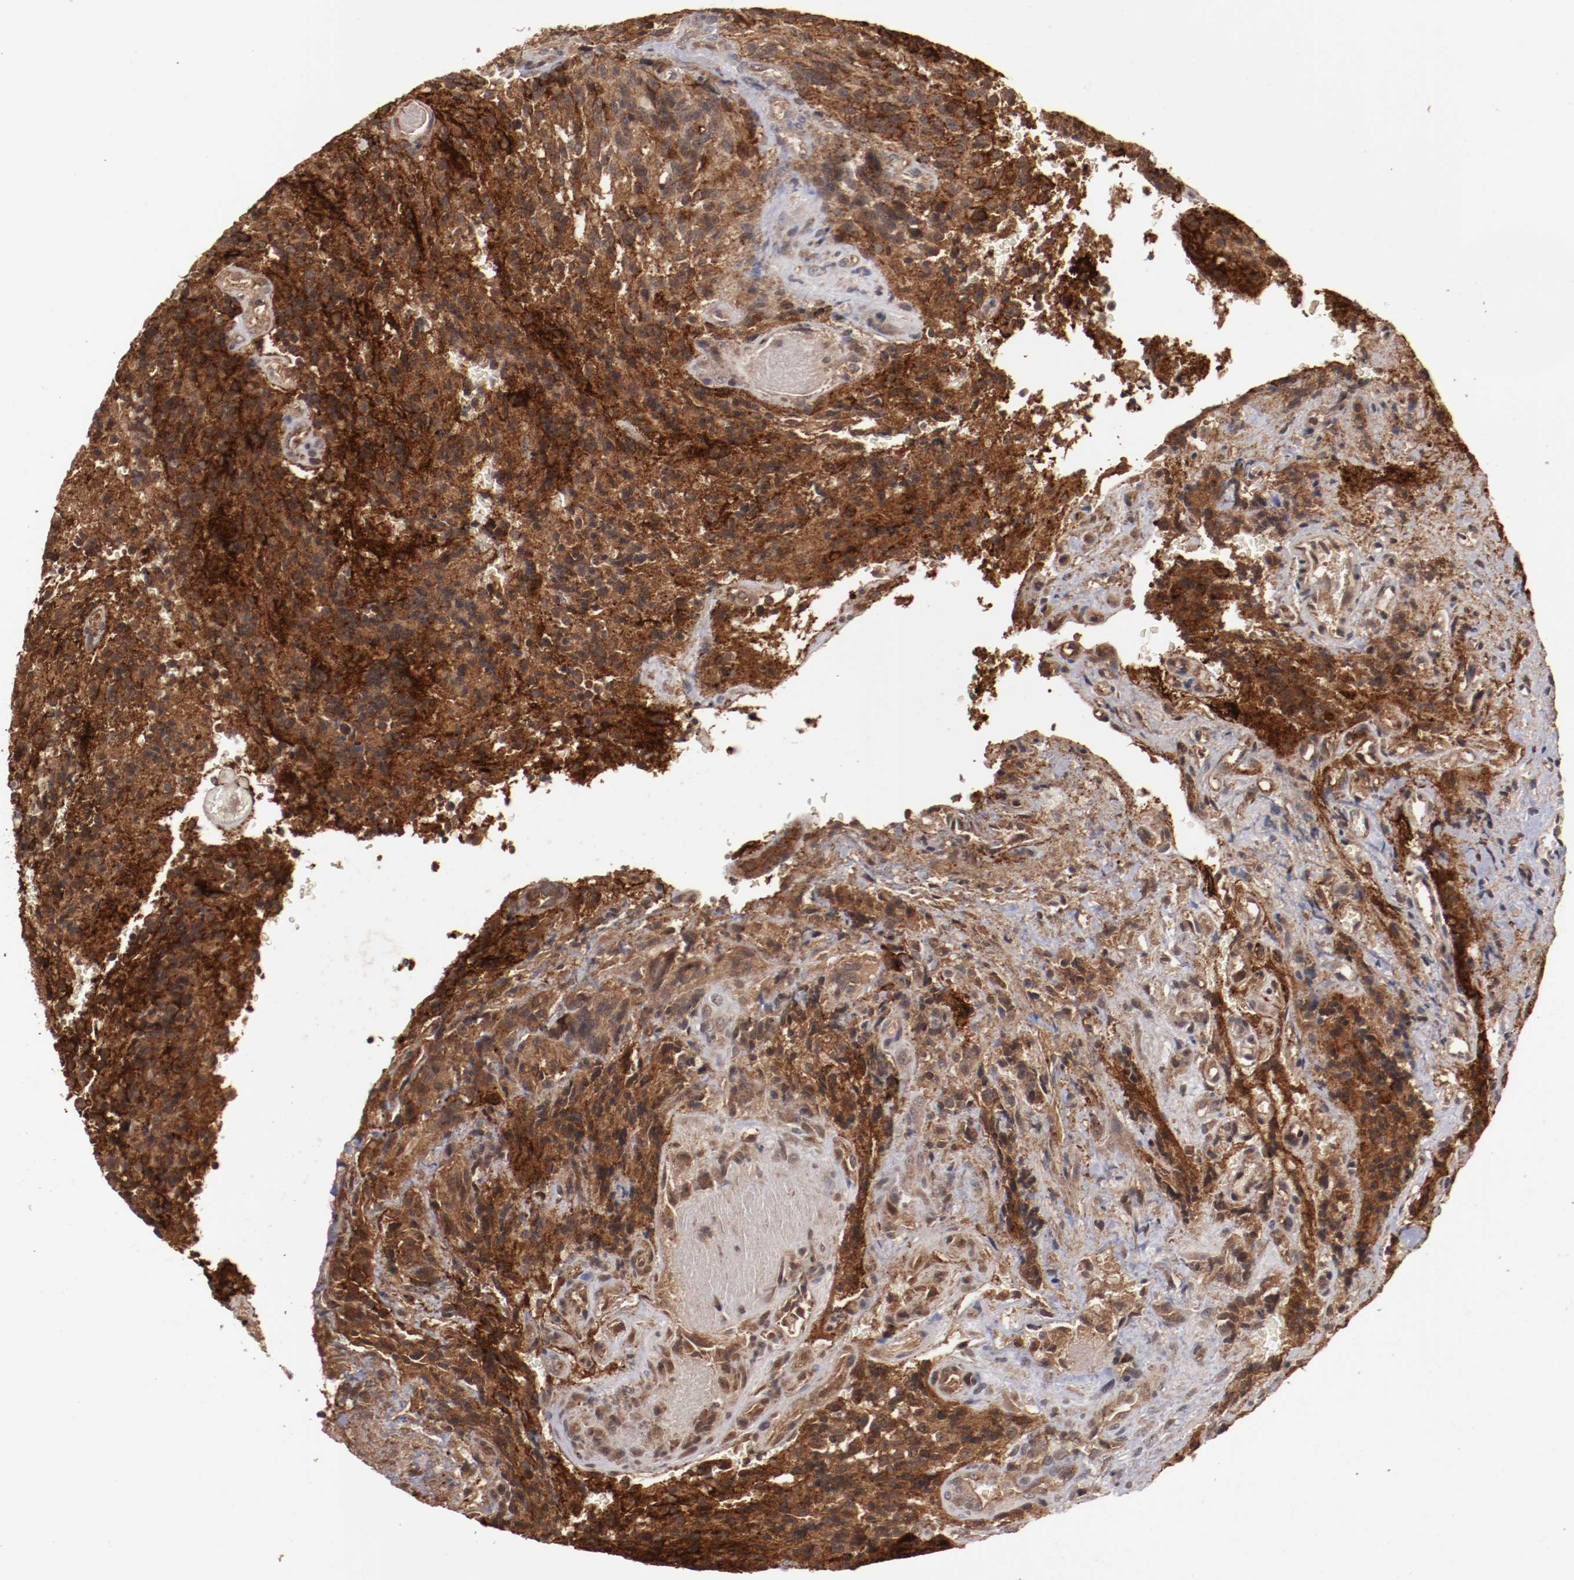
{"staining": {"intensity": "strong", "quantity": ">75%", "location": "cytoplasmic/membranous"}, "tissue": "glioma", "cell_type": "Tumor cells", "image_type": "cancer", "snomed": [{"axis": "morphology", "description": "Normal tissue, NOS"}, {"axis": "morphology", "description": "Glioma, malignant, High grade"}, {"axis": "topography", "description": "Cerebral cortex"}], "caption": "High-magnification brightfield microscopy of glioma stained with DAB (3,3'-diaminobenzidine) (brown) and counterstained with hematoxylin (blue). tumor cells exhibit strong cytoplasmic/membranous staining is identified in approximately>75% of cells.", "gene": "TENM1", "patient": {"sex": "male", "age": 56}}